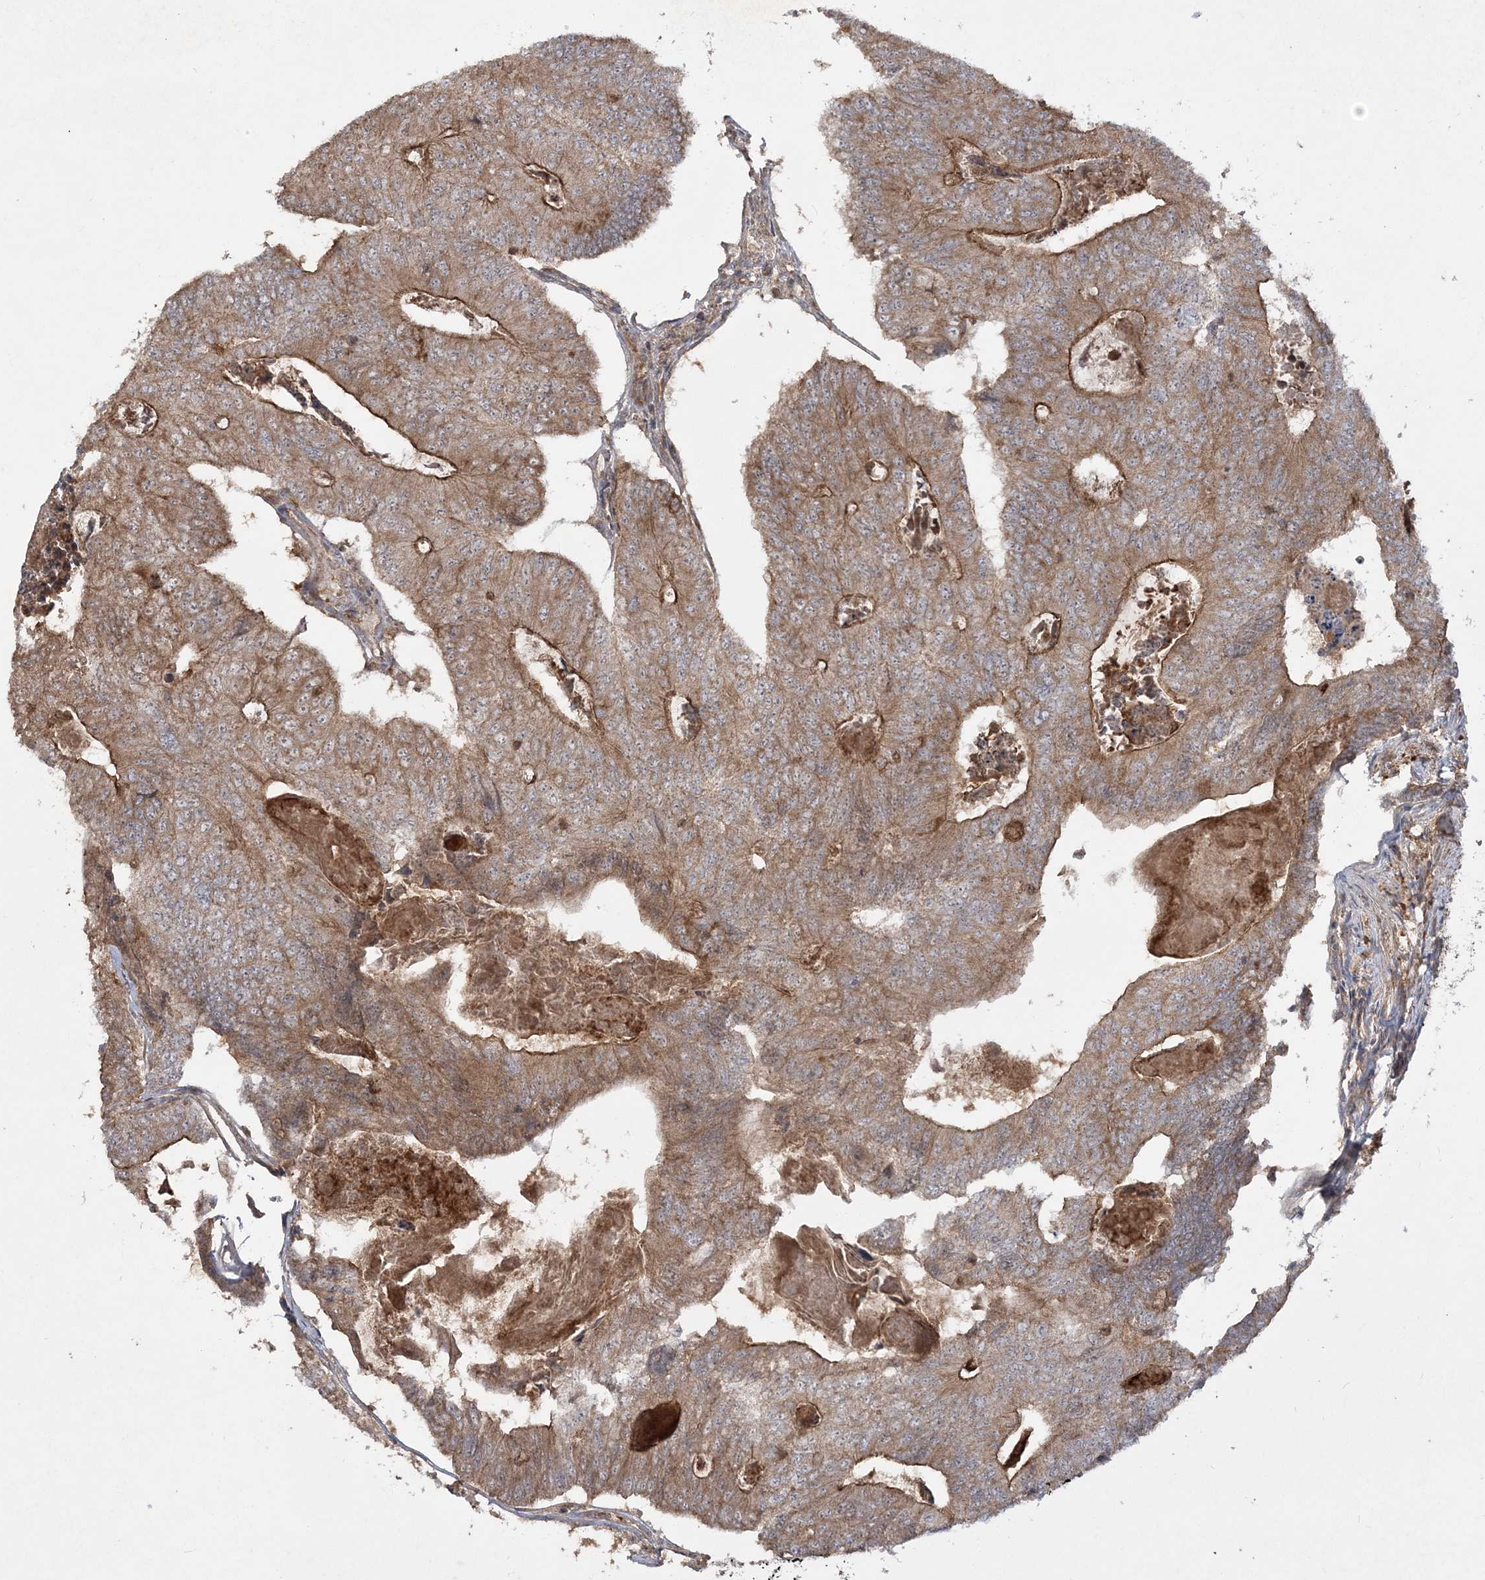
{"staining": {"intensity": "moderate", "quantity": ">75%", "location": "cytoplasmic/membranous"}, "tissue": "colorectal cancer", "cell_type": "Tumor cells", "image_type": "cancer", "snomed": [{"axis": "morphology", "description": "Adenocarcinoma, NOS"}, {"axis": "topography", "description": "Colon"}], "caption": "Colorectal cancer stained with DAB (3,3'-diaminobenzidine) immunohistochemistry exhibits medium levels of moderate cytoplasmic/membranous staining in approximately >75% of tumor cells.", "gene": "MOCS2", "patient": {"sex": "female", "age": 67}}